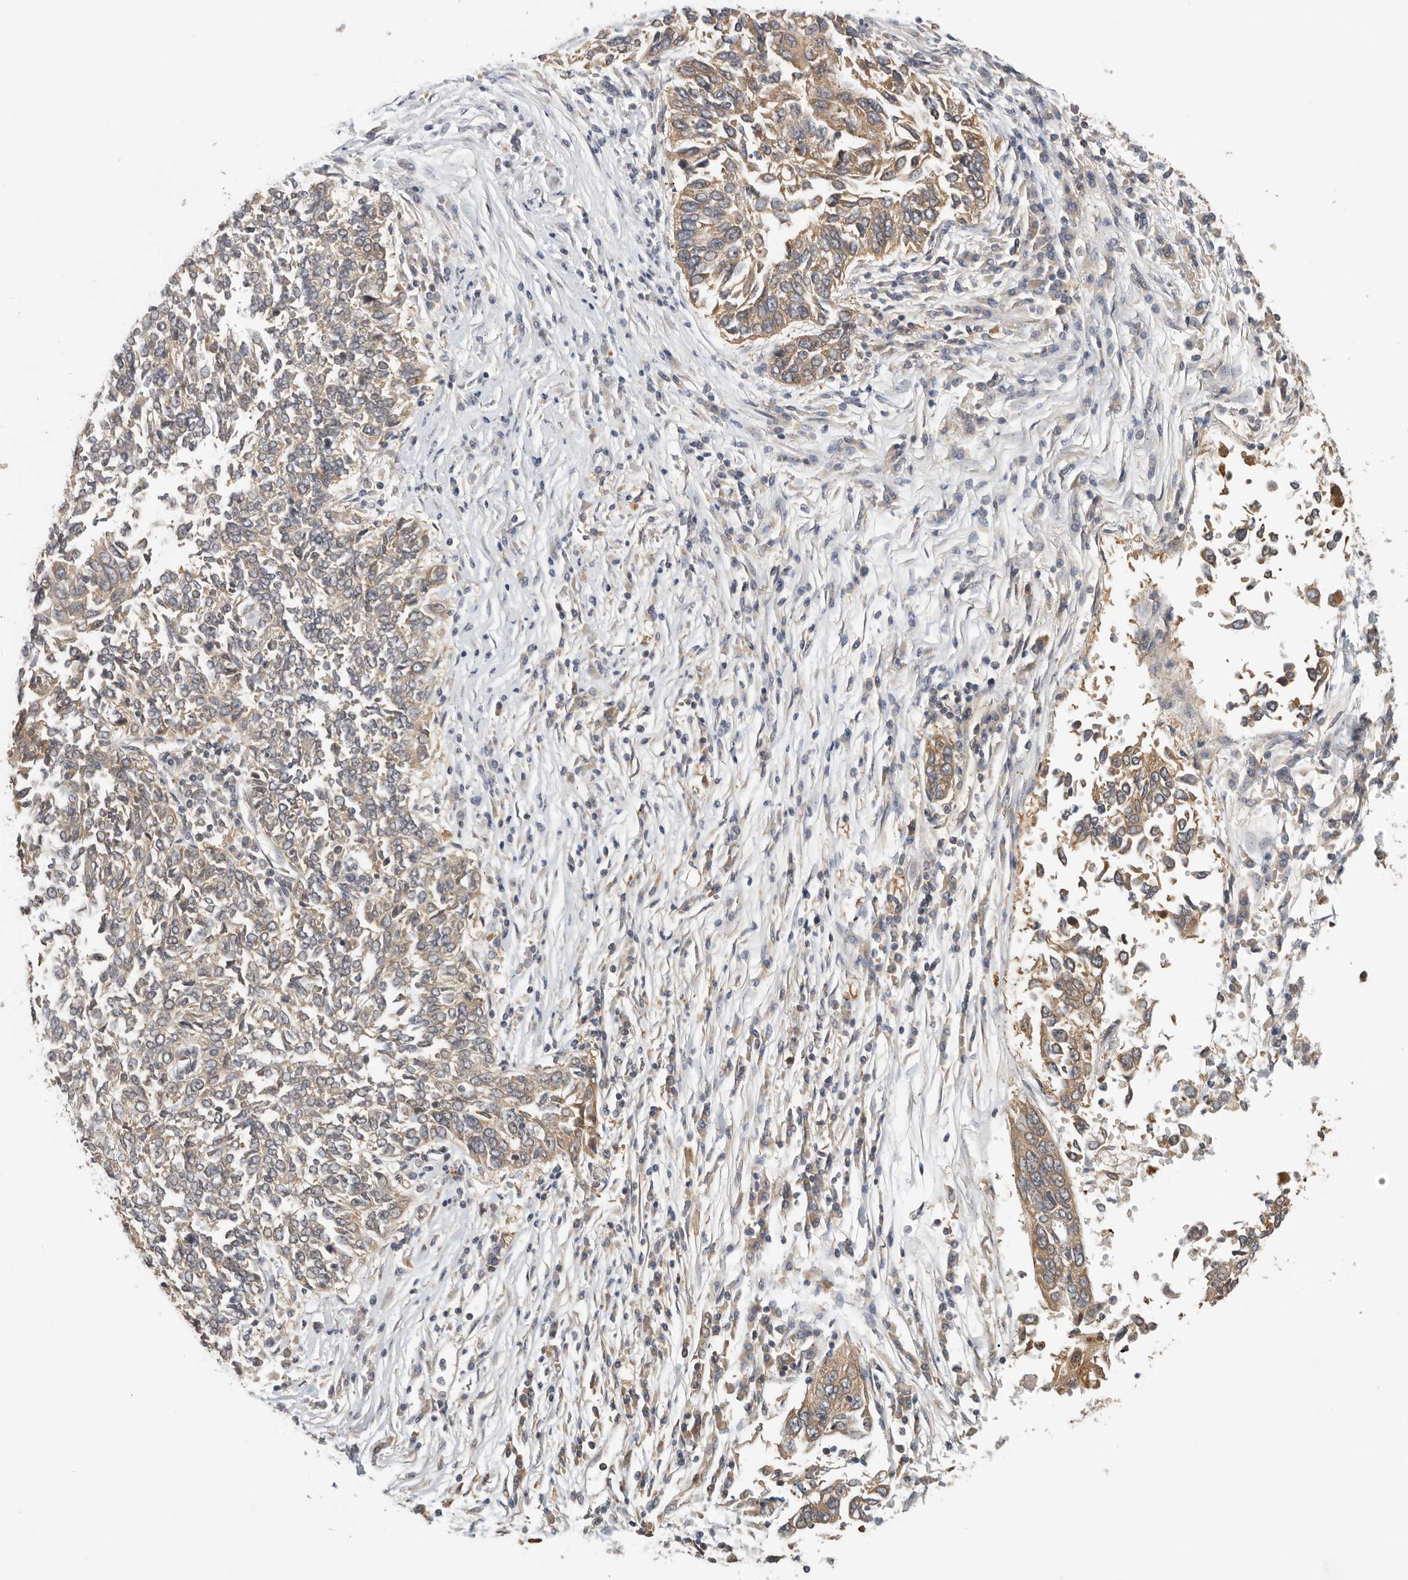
{"staining": {"intensity": "weak", "quantity": "25%-75%", "location": "cytoplasmic/membranous"}, "tissue": "lung cancer", "cell_type": "Tumor cells", "image_type": "cancer", "snomed": [{"axis": "morphology", "description": "Normal tissue, NOS"}, {"axis": "morphology", "description": "Squamous cell carcinoma, NOS"}, {"axis": "topography", "description": "Cartilage tissue"}, {"axis": "topography", "description": "Bronchus"}, {"axis": "topography", "description": "Lung"}, {"axis": "topography", "description": "Peripheral nerve tissue"}], "caption": "Immunohistochemical staining of squamous cell carcinoma (lung) shows low levels of weak cytoplasmic/membranous positivity in approximately 25%-75% of tumor cells. (DAB (3,3'-diaminobenzidine) IHC, brown staining for protein, blue staining for nuclei).", "gene": "CCT8", "patient": {"sex": "female", "age": 49}}